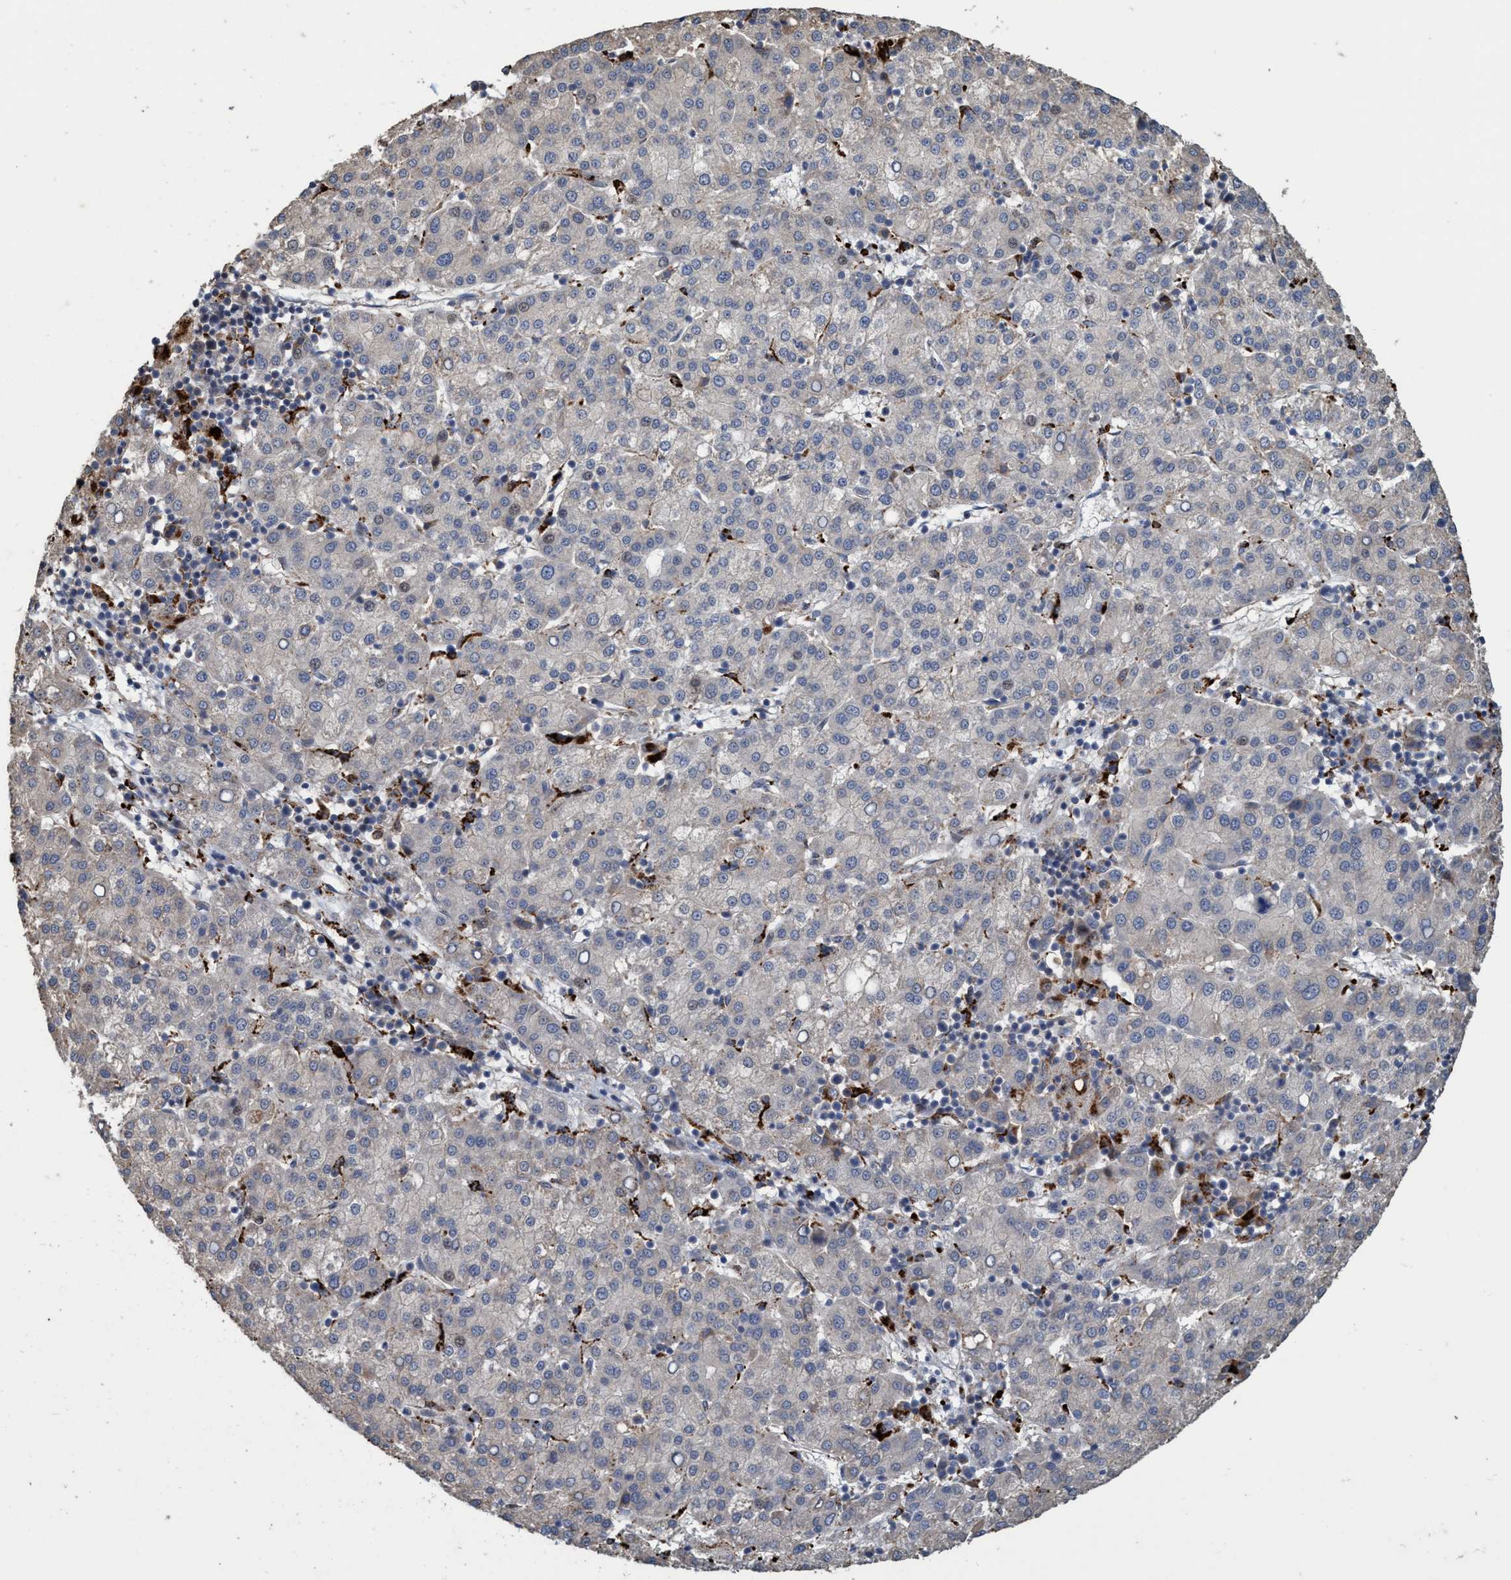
{"staining": {"intensity": "negative", "quantity": "none", "location": "none"}, "tissue": "liver cancer", "cell_type": "Tumor cells", "image_type": "cancer", "snomed": [{"axis": "morphology", "description": "Carcinoma, Hepatocellular, NOS"}, {"axis": "topography", "description": "Liver"}], "caption": "This histopathology image is of hepatocellular carcinoma (liver) stained with immunohistochemistry (IHC) to label a protein in brown with the nuclei are counter-stained blue. There is no positivity in tumor cells.", "gene": "BBS9", "patient": {"sex": "female", "age": 58}}